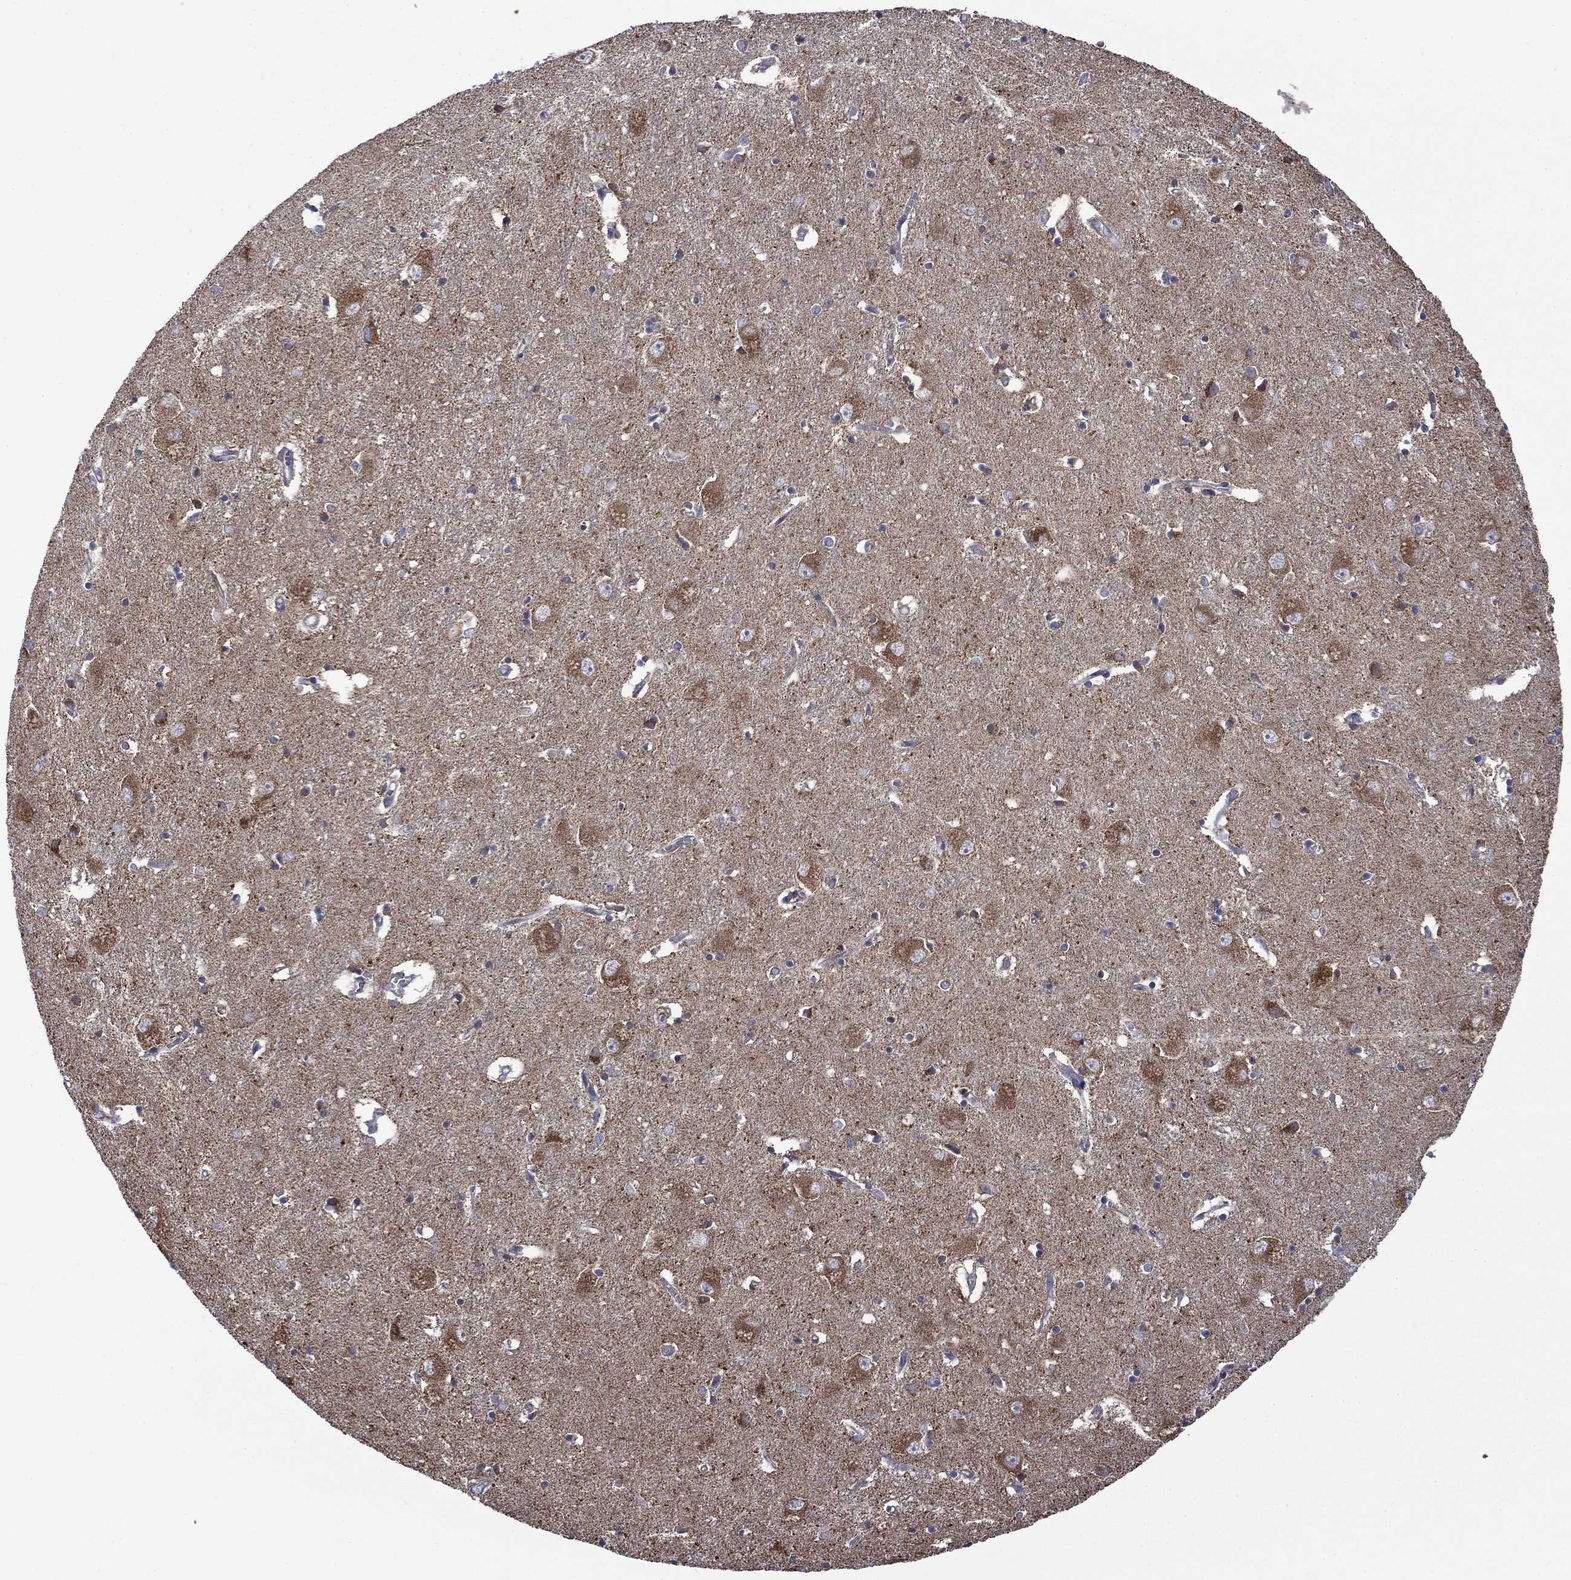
{"staining": {"intensity": "moderate", "quantity": "<25%", "location": "cytoplasmic/membranous"}, "tissue": "caudate", "cell_type": "Glial cells", "image_type": "normal", "snomed": [{"axis": "morphology", "description": "Normal tissue, NOS"}, {"axis": "topography", "description": "Lateral ventricle wall"}], "caption": "IHC image of benign caudate: caudate stained using immunohistochemistry exhibits low levels of moderate protein expression localized specifically in the cytoplasmic/membranous of glial cells, appearing as a cytoplasmic/membranous brown color.", "gene": "FURIN", "patient": {"sex": "male", "age": 54}}